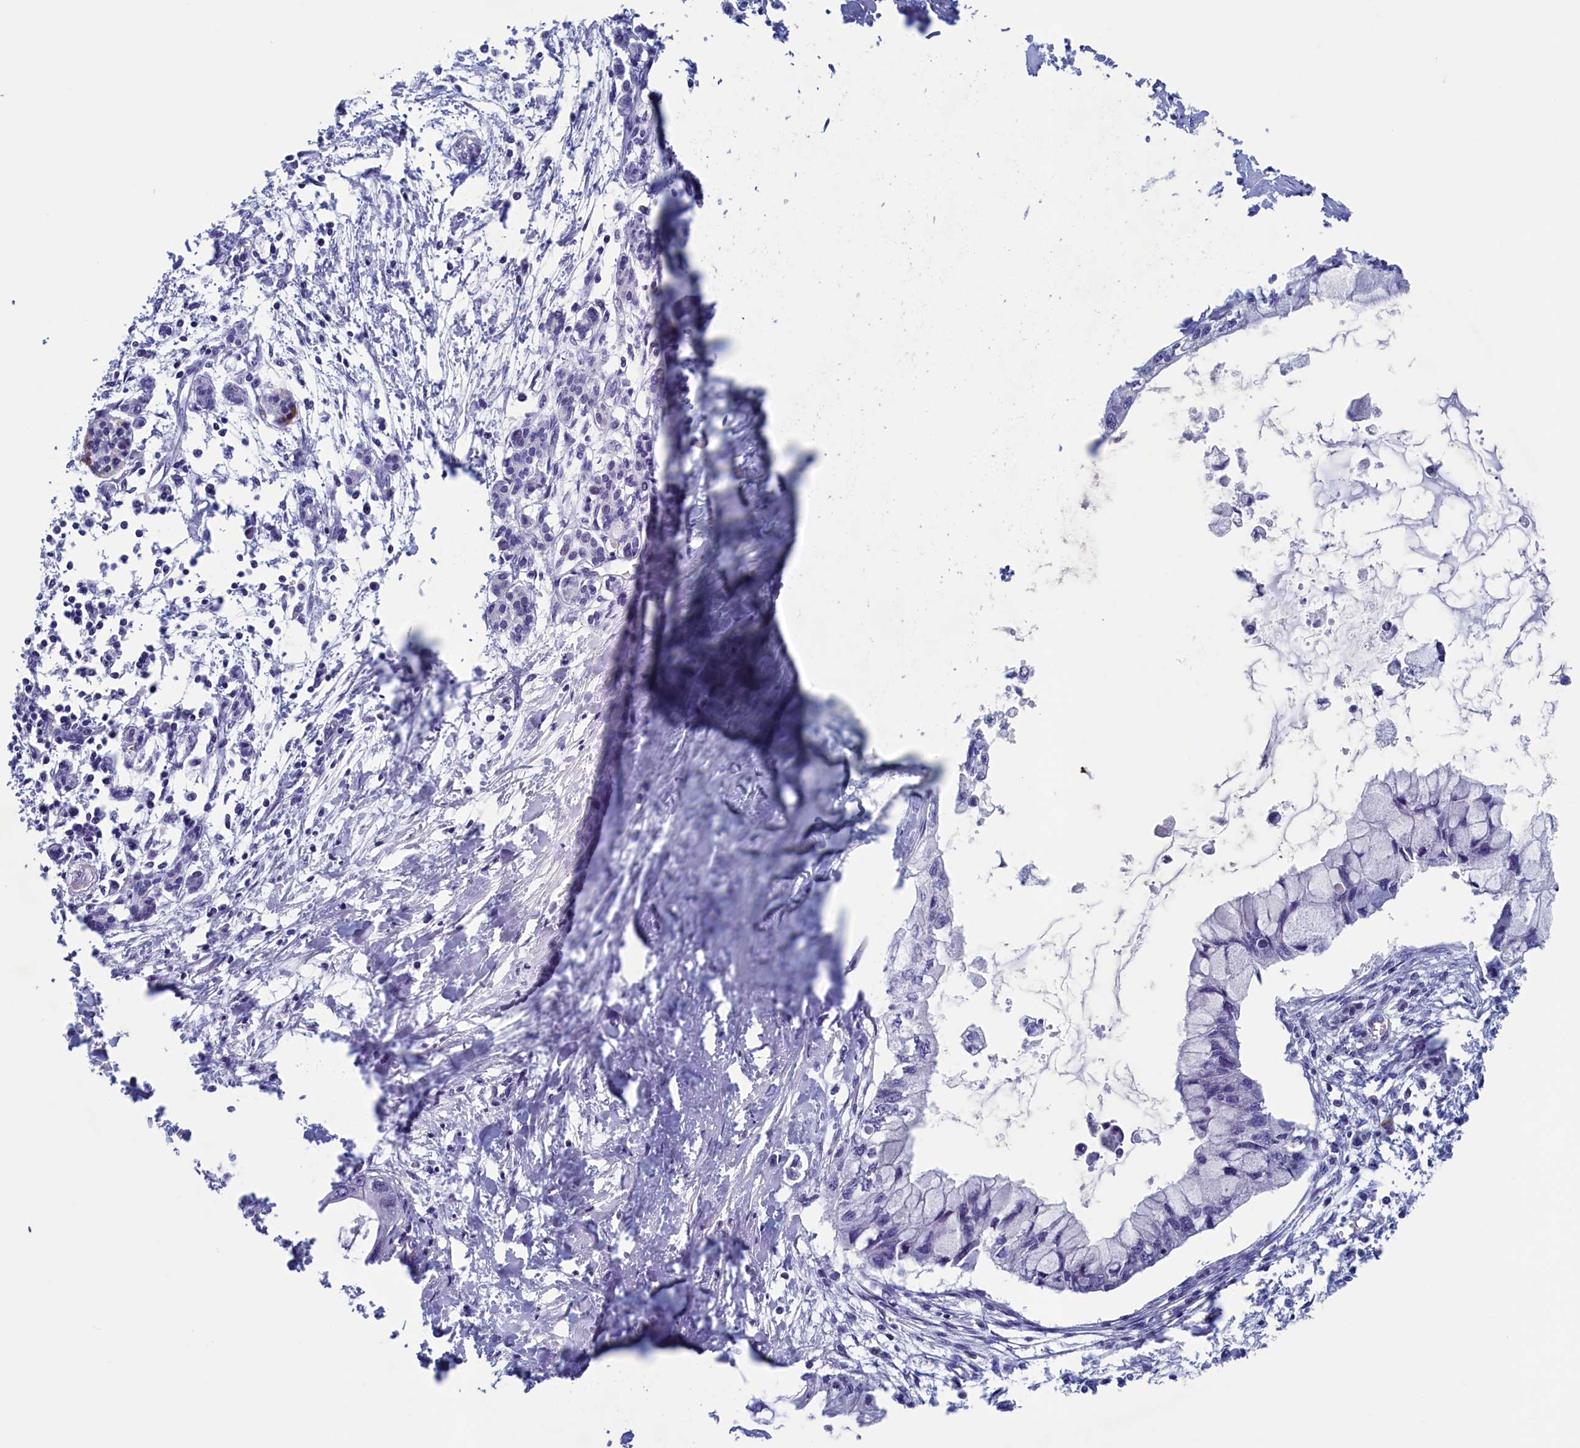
{"staining": {"intensity": "negative", "quantity": "none", "location": "none"}, "tissue": "pancreatic cancer", "cell_type": "Tumor cells", "image_type": "cancer", "snomed": [{"axis": "morphology", "description": "Adenocarcinoma, NOS"}, {"axis": "topography", "description": "Pancreas"}], "caption": "High power microscopy image of an immunohistochemistry photomicrograph of adenocarcinoma (pancreatic), revealing no significant staining in tumor cells. Brightfield microscopy of immunohistochemistry stained with DAB (brown) and hematoxylin (blue), captured at high magnification.", "gene": "WDR76", "patient": {"sex": "male", "age": 48}}